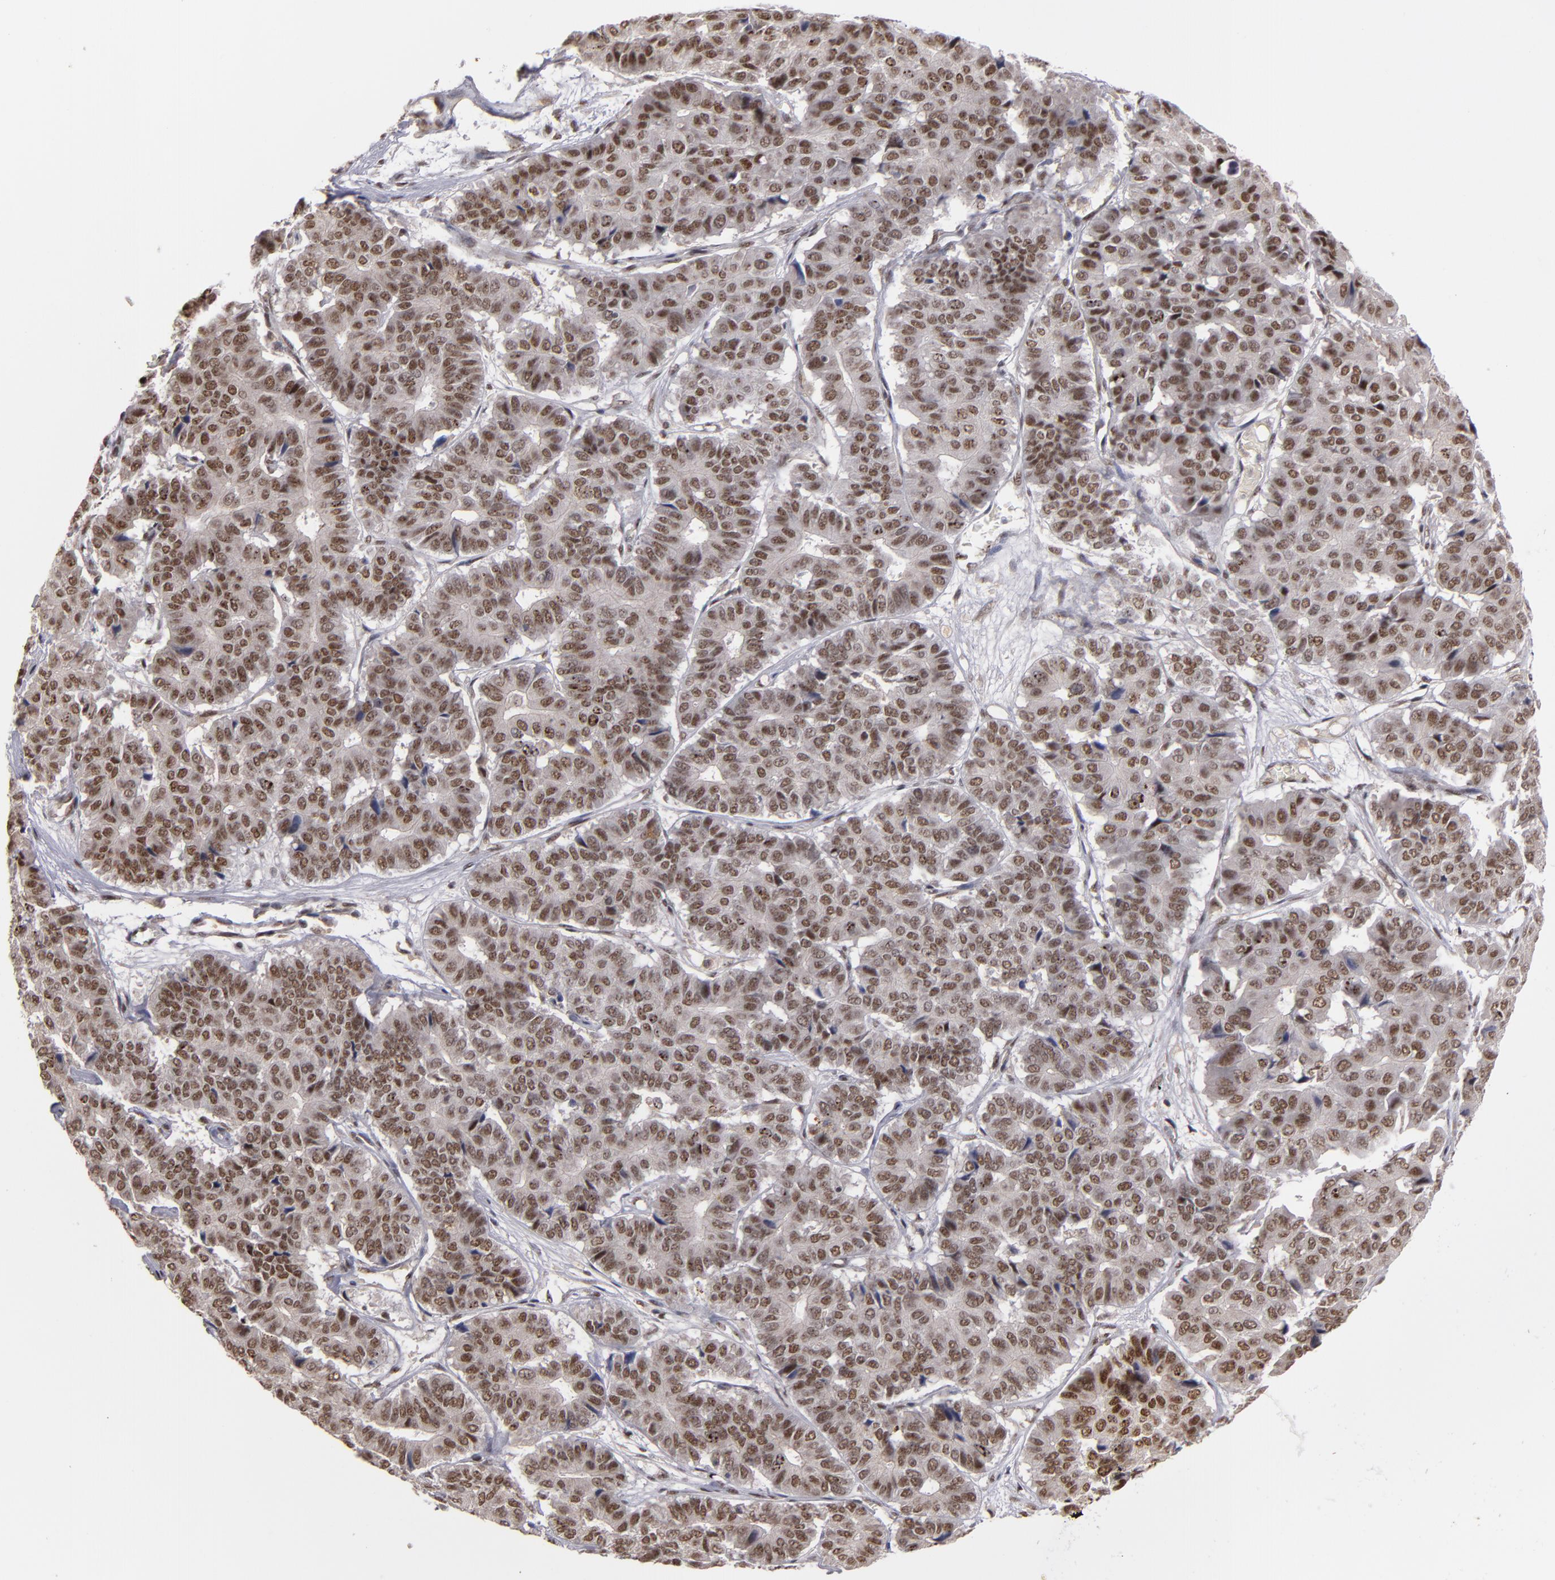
{"staining": {"intensity": "moderate", "quantity": ">75%", "location": "nuclear"}, "tissue": "pancreatic cancer", "cell_type": "Tumor cells", "image_type": "cancer", "snomed": [{"axis": "morphology", "description": "Adenocarcinoma, NOS"}, {"axis": "topography", "description": "Pancreas"}], "caption": "There is medium levels of moderate nuclear positivity in tumor cells of adenocarcinoma (pancreatic), as demonstrated by immunohistochemical staining (brown color).", "gene": "ZNF234", "patient": {"sex": "male", "age": 50}}